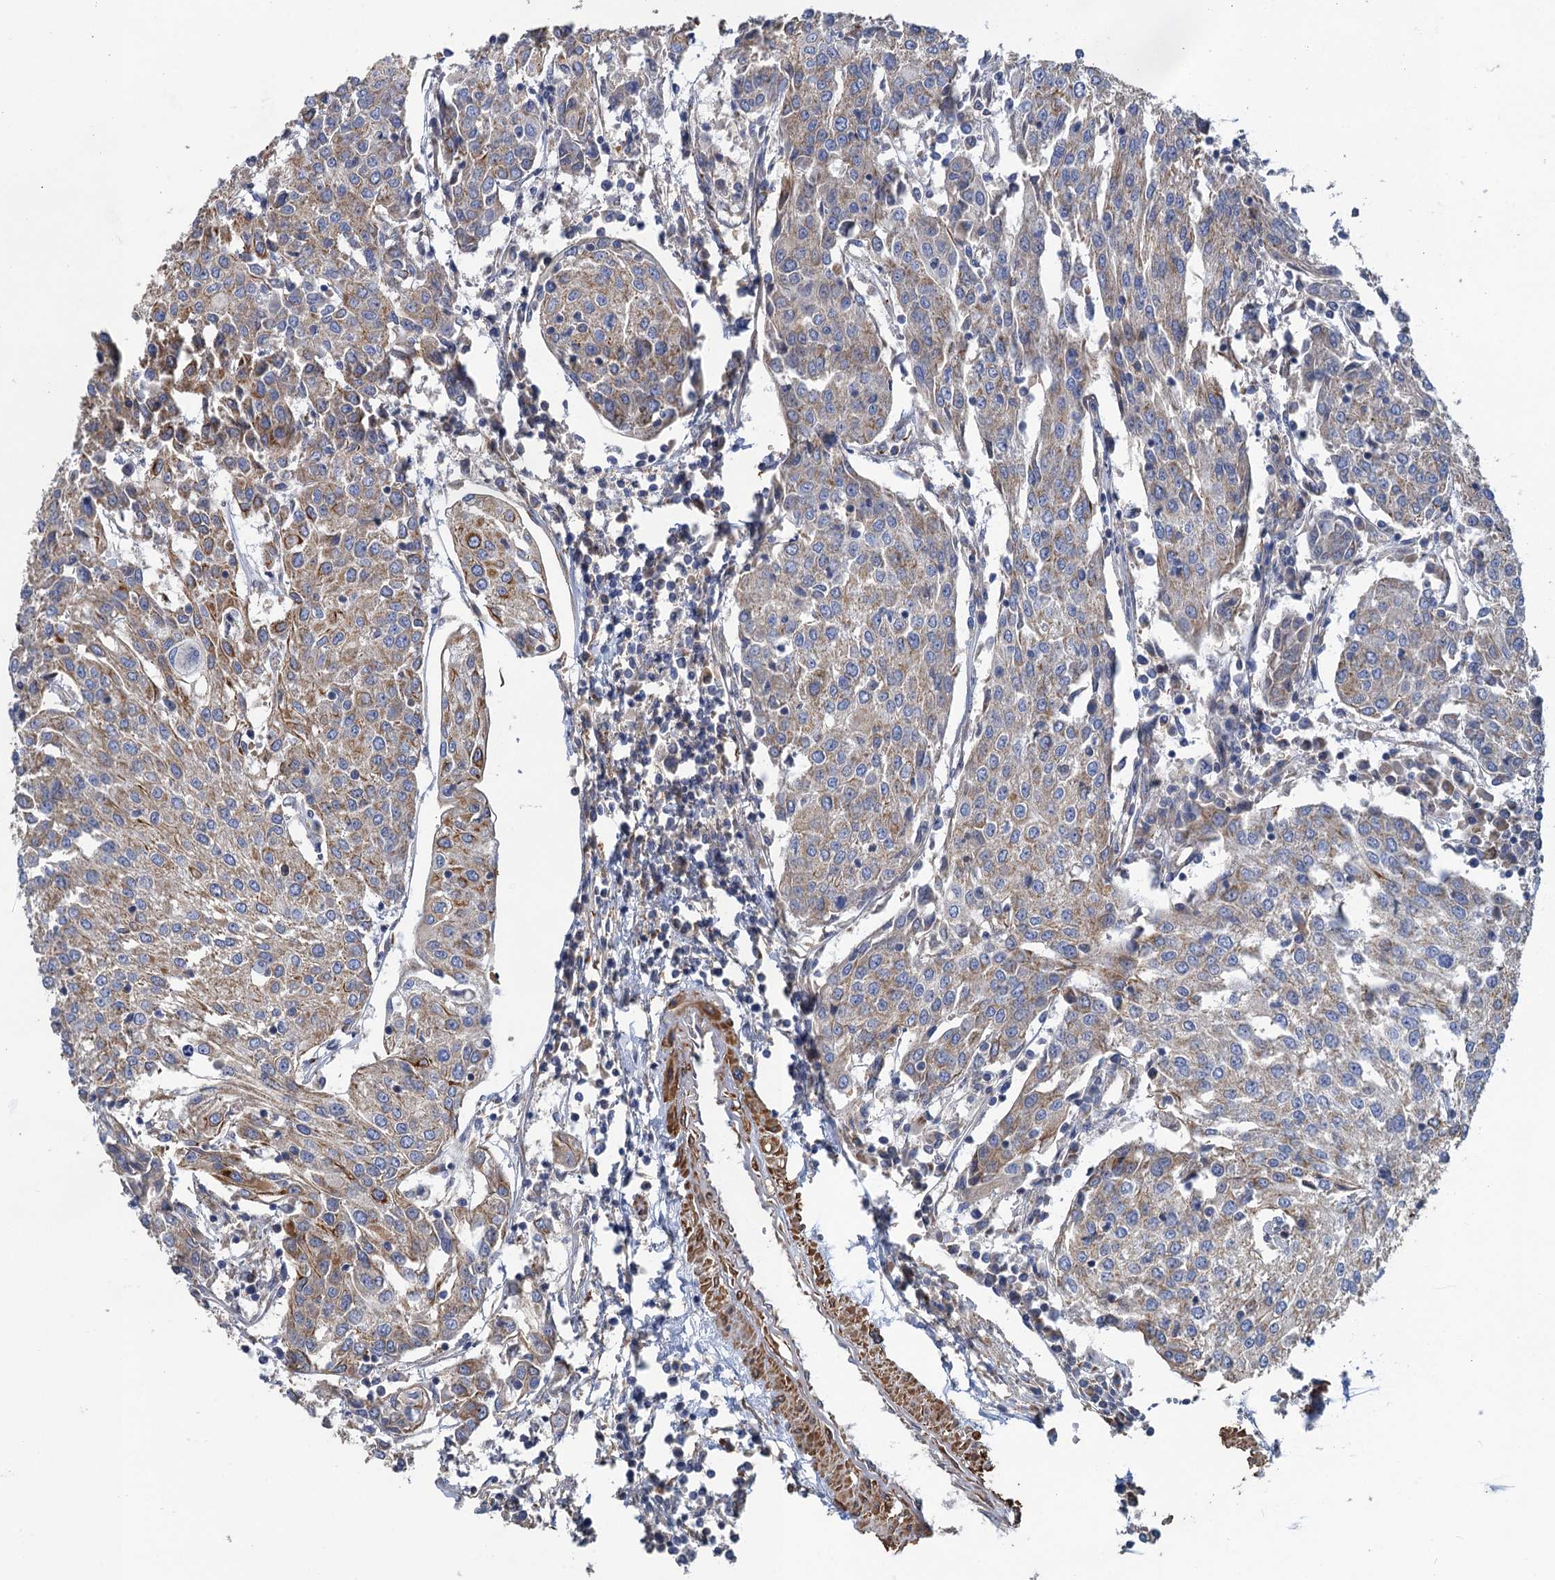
{"staining": {"intensity": "moderate", "quantity": "<25%", "location": "cytoplasmic/membranous"}, "tissue": "urothelial cancer", "cell_type": "Tumor cells", "image_type": "cancer", "snomed": [{"axis": "morphology", "description": "Urothelial carcinoma, High grade"}, {"axis": "topography", "description": "Urinary bladder"}], "caption": "Tumor cells display moderate cytoplasmic/membranous positivity in about <25% of cells in urothelial cancer.", "gene": "GCSH", "patient": {"sex": "female", "age": 85}}